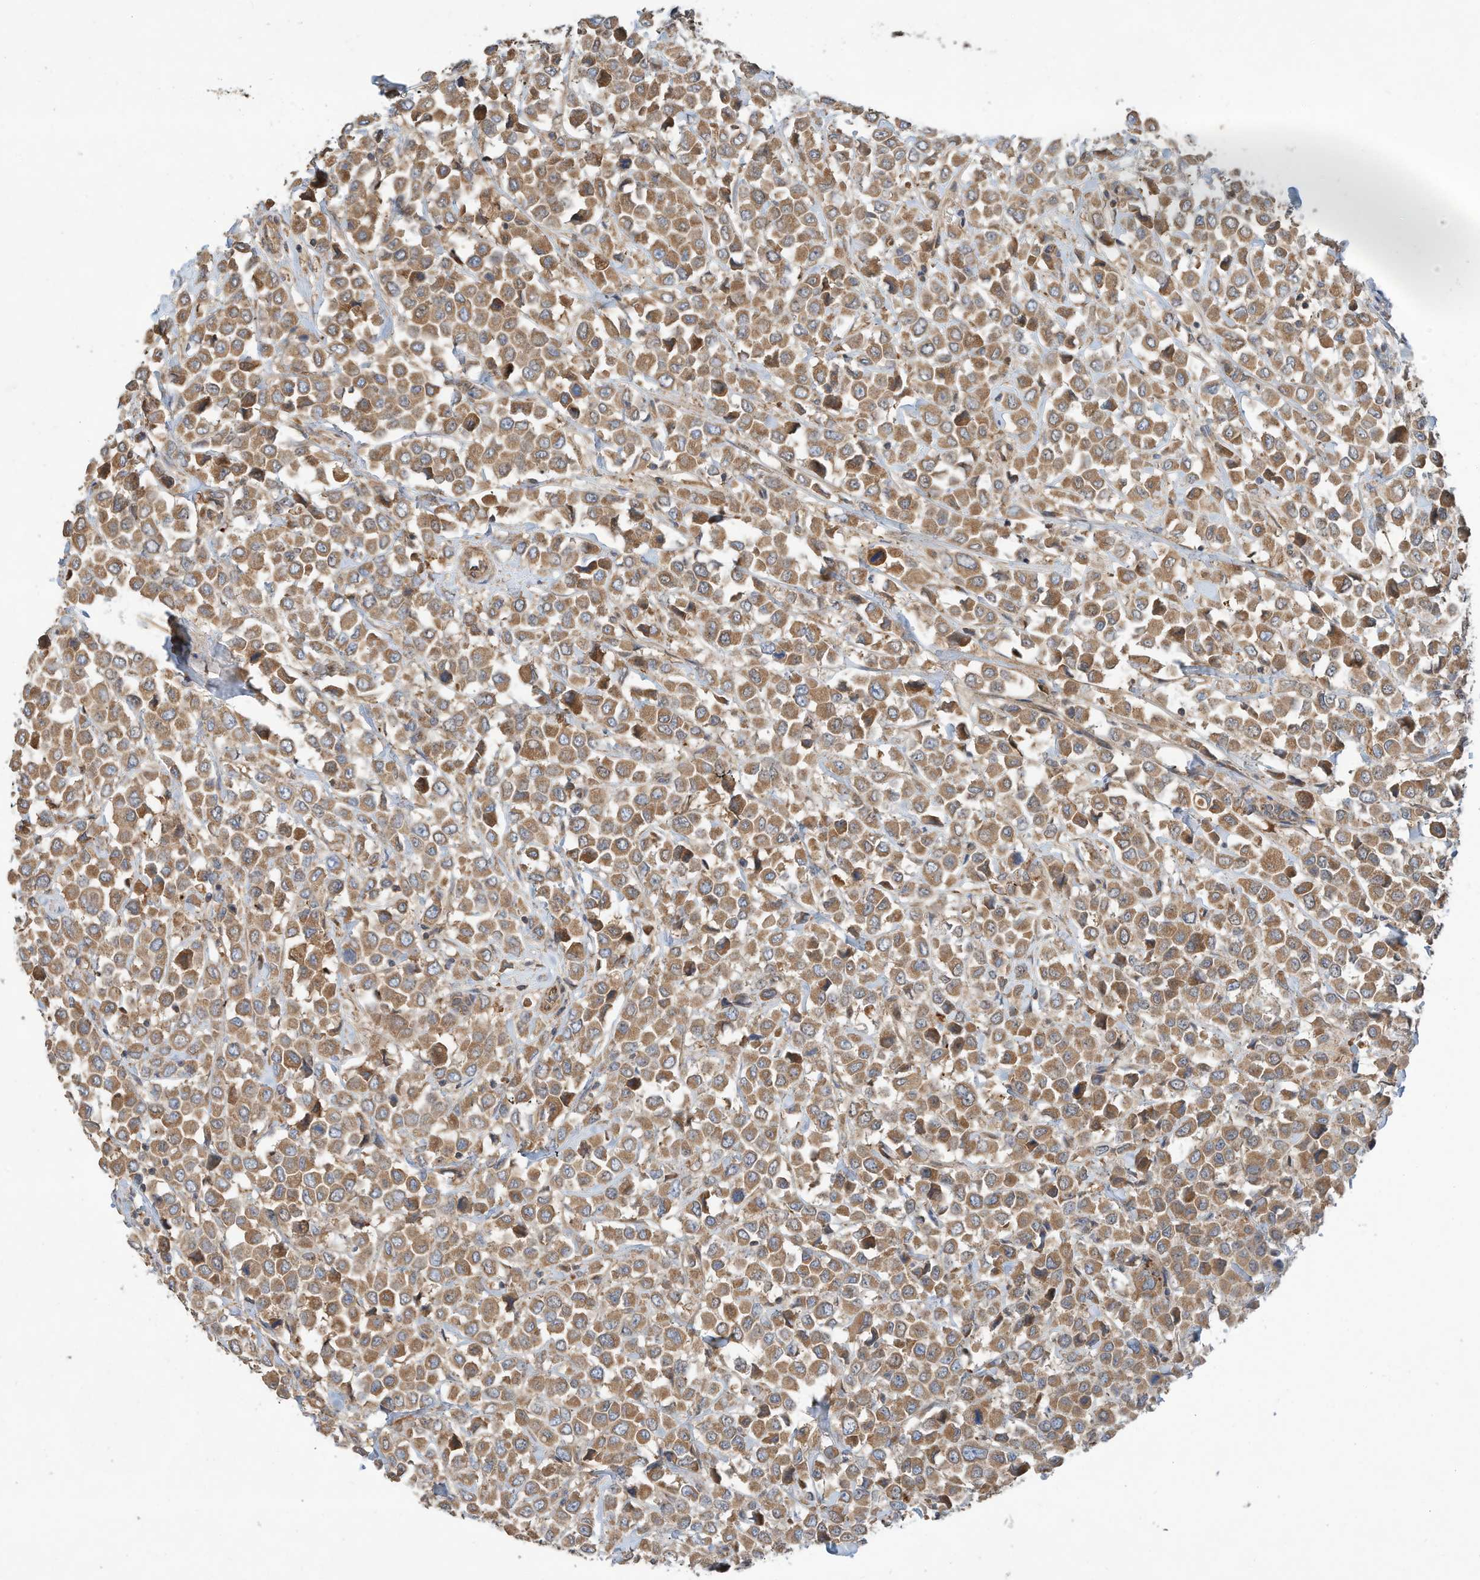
{"staining": {"intensity": "moderate", "quantity": ">75%", "location": "cytoplasmic/membranous"}, "tissue": "breast cancer", "cell_type": "Tumor cells", "image_type": "cancer", "snomed": [{"axis": "morphology", "description": "Duct carcinoma"}, {"axis": "topography", "description": "Breast"}], "caption": "A medium amount of moderate cytoplasmic/membranous staining is seen in about >75% of tumor cells in invasive ductal carcinoma (breast) tissue. The protein of interest is shown in brown color, while the nuclei are stained blue.", "gene": "CPAMD8", "patient": {"sex": "female", "age": 61}}